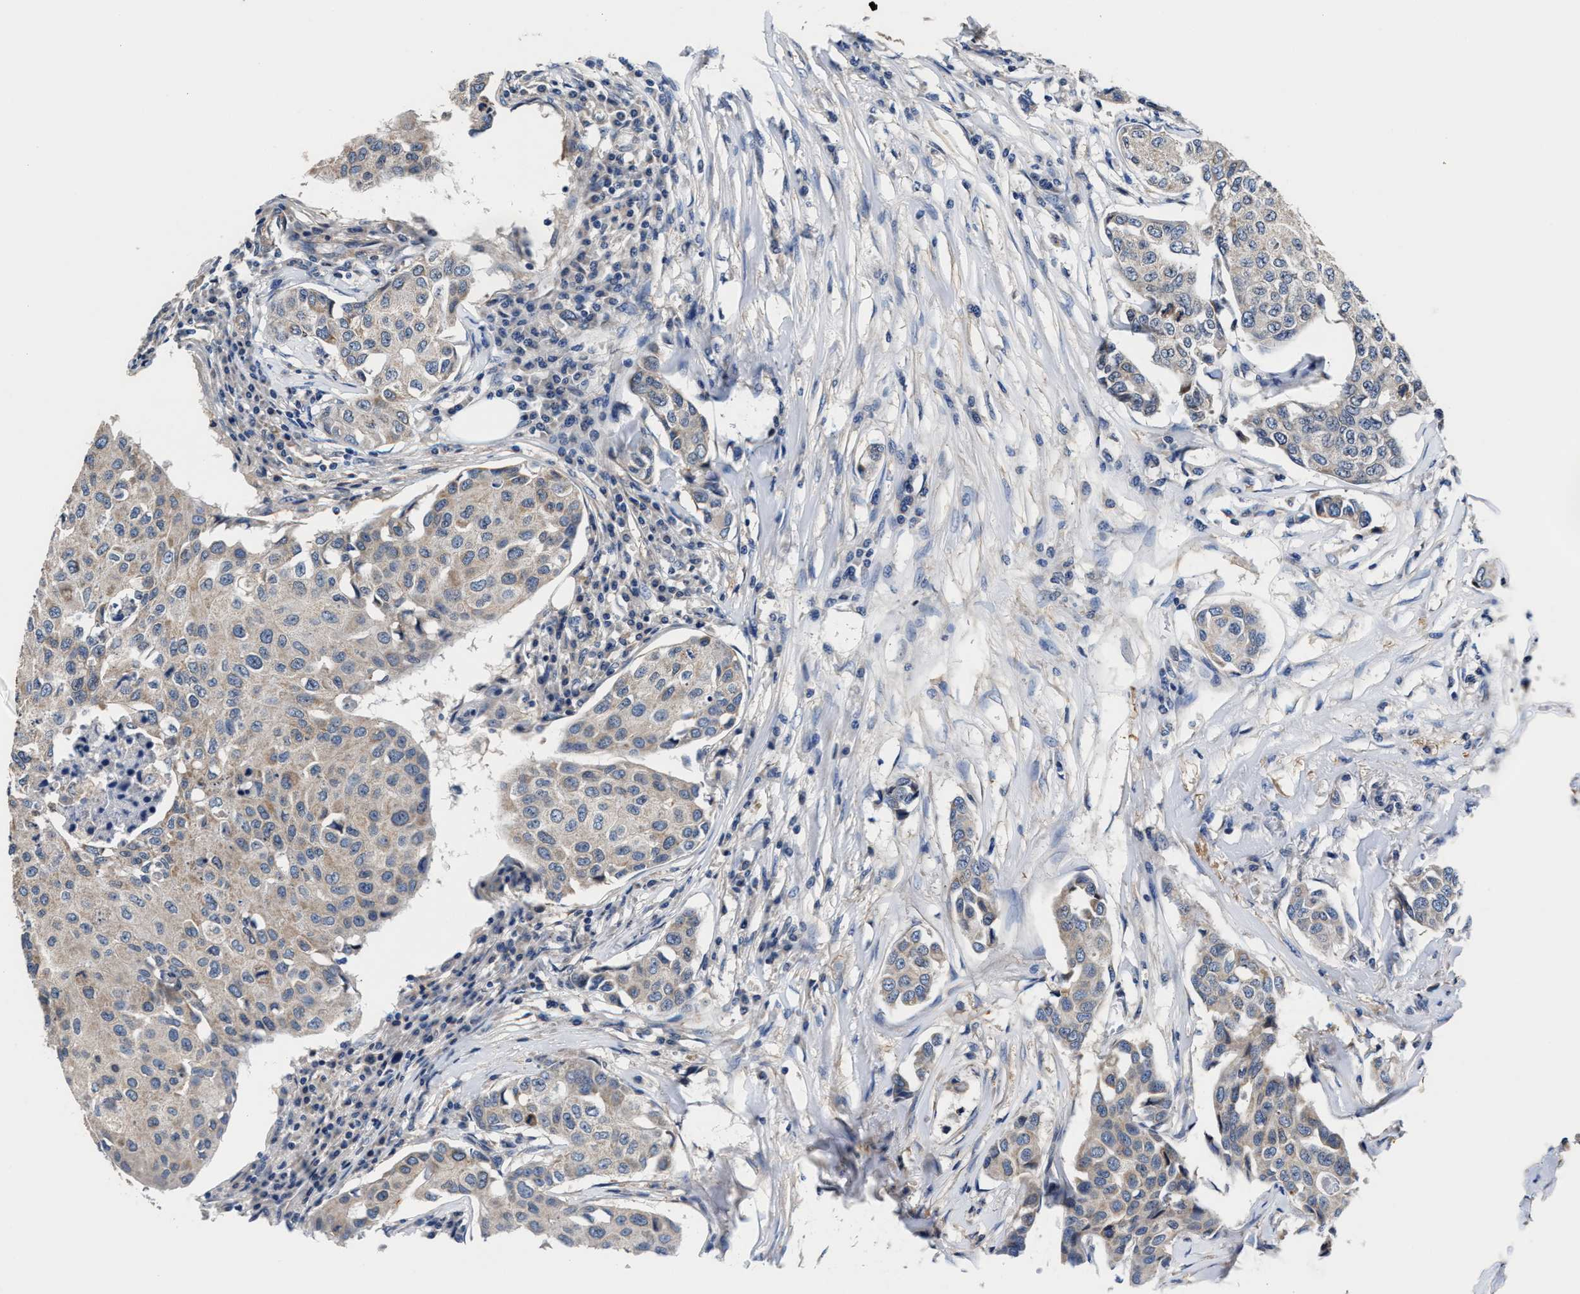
{"staining": {"intensity": "weak", "quantity": "<25%", "location": "cytoplasmic/membranous"}, "tissue": "breast cancer", "cell_type": "Tumor cells", "image_type": "cancer", "snomed": [{"axis": "morphology", "description": "Duct carcinoma"}, {"axis": "topography", "description": "Breast"}], "caption": "Invasive ductal carcinoma (breast) stained for a protein using IHC demonstrates no staining tumor cells.", "gene": "MYH3", "patient": {"sex": "female", "age": 80}}